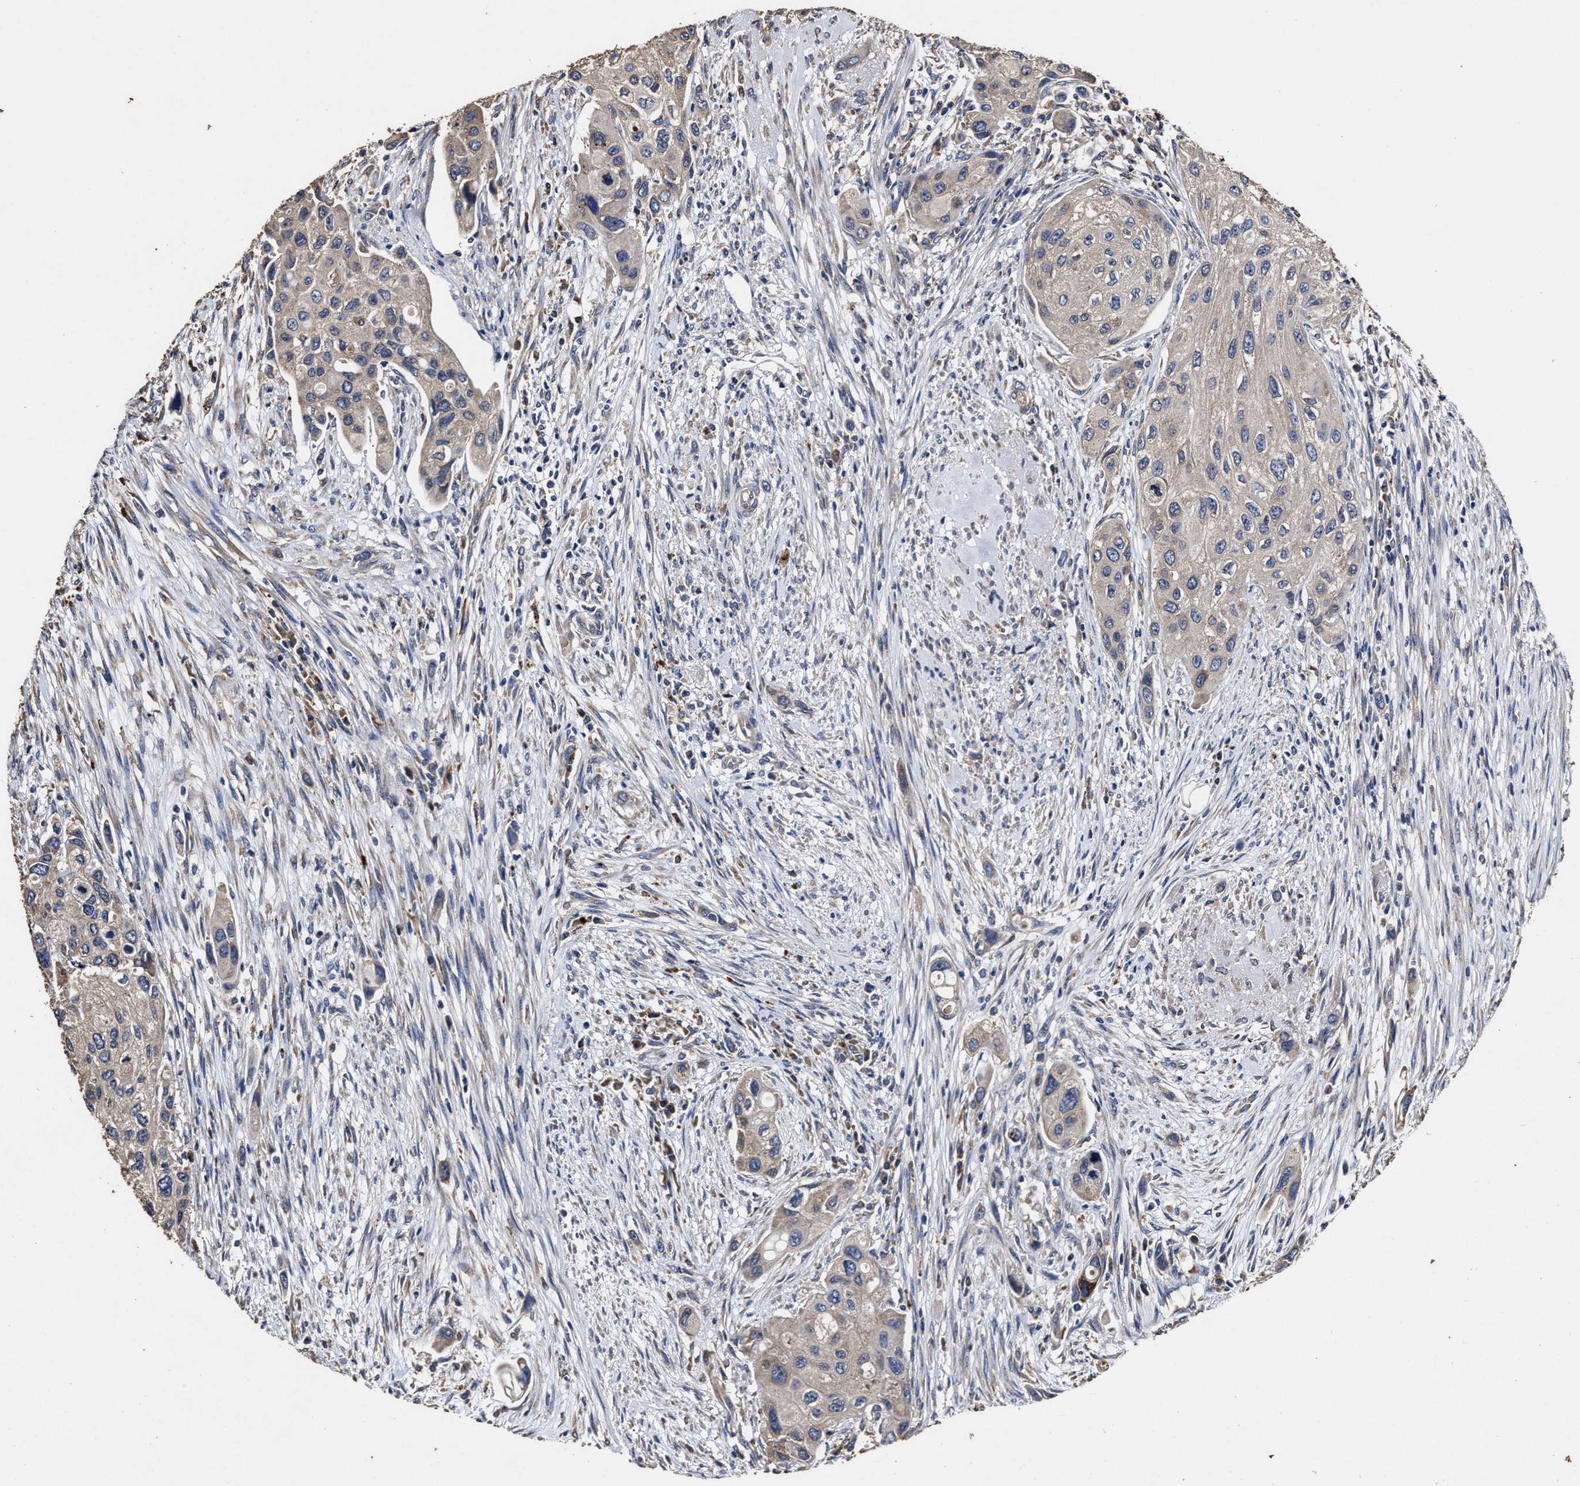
{"staining": {"intensity": "weak", "quantity": ">75%", "location": "cytoplasmic/membranous"}, "tissue": "urothelial cancer", "cell_type": "Tumor cells", "image_type": "cancer", "snomed": [{"axis": "morphology", "description": "Urothelial carcinoma, High grade"}, {"axis": "topography", "description": "Urinary bladder"}], "caption": "Protein staining reveals weak cytoplasmic/membranous staining in about >75% of tumor cells in urothelial carcinoma (high-grade).", "gene": "PPM1K", "patient": {"sex": "female", "age": 56}}